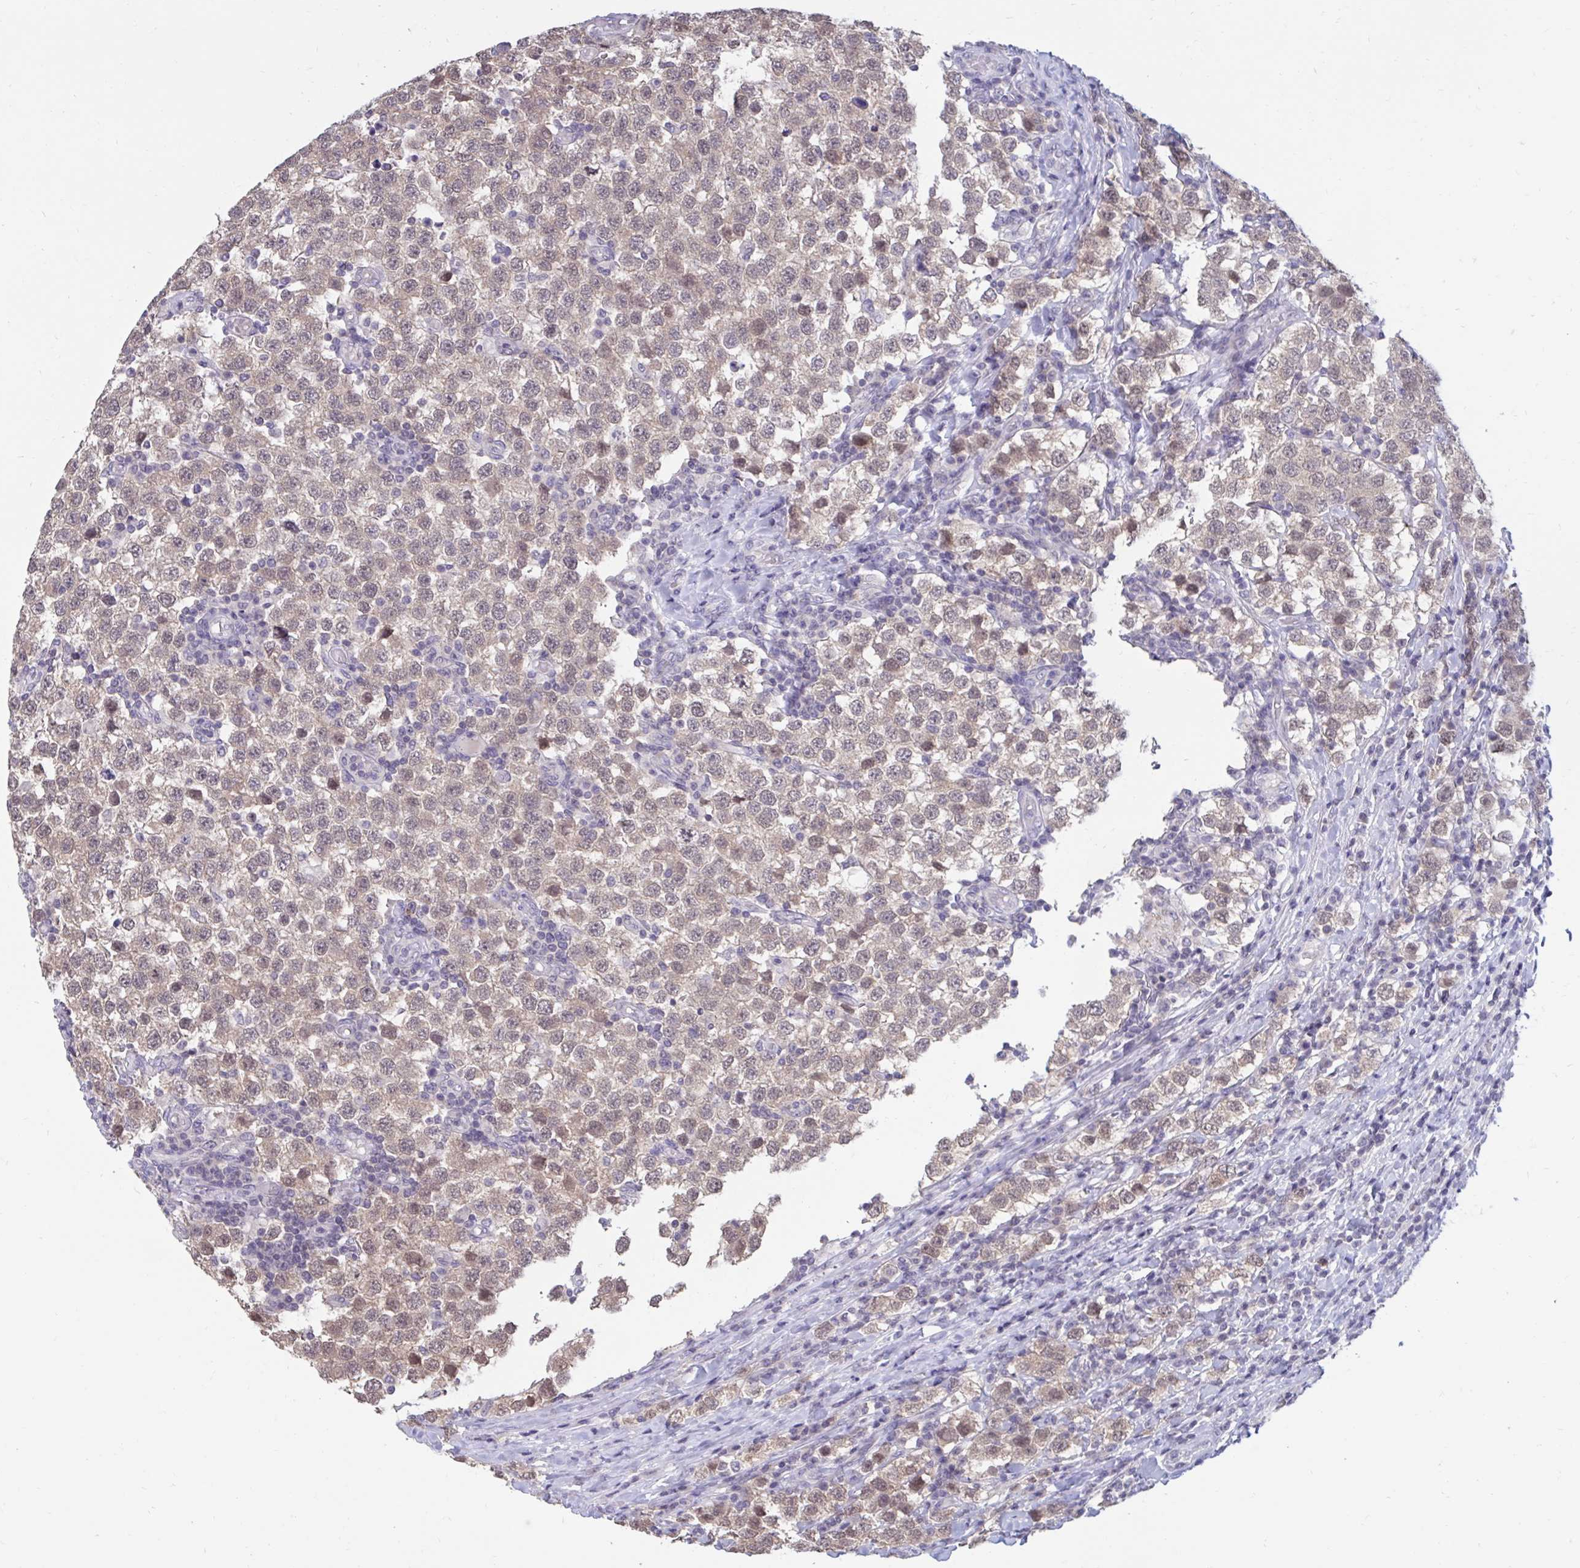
{"staining": {"intensity": "weak", "quantity": ">75%", "location": "cytoplasmic/membranous,nuclear"}, "tissue": "testis cancer", "cell_type": "Tumor cells", "image_type": "cancer", "snomed": [{"axis": "morphology", "description": "Seminoma, NOS"}, {"axis": "topography", "description": "Testis"}], "caption": "There is low levels of weak cytoplasmic/membranous and nuclear positivity in tumor cells of testis cancer, as demonstrated by immunohistochemical staining (brown color).", "gene": "ARPP19", "patient": {"sex": "male", "age": 34}}